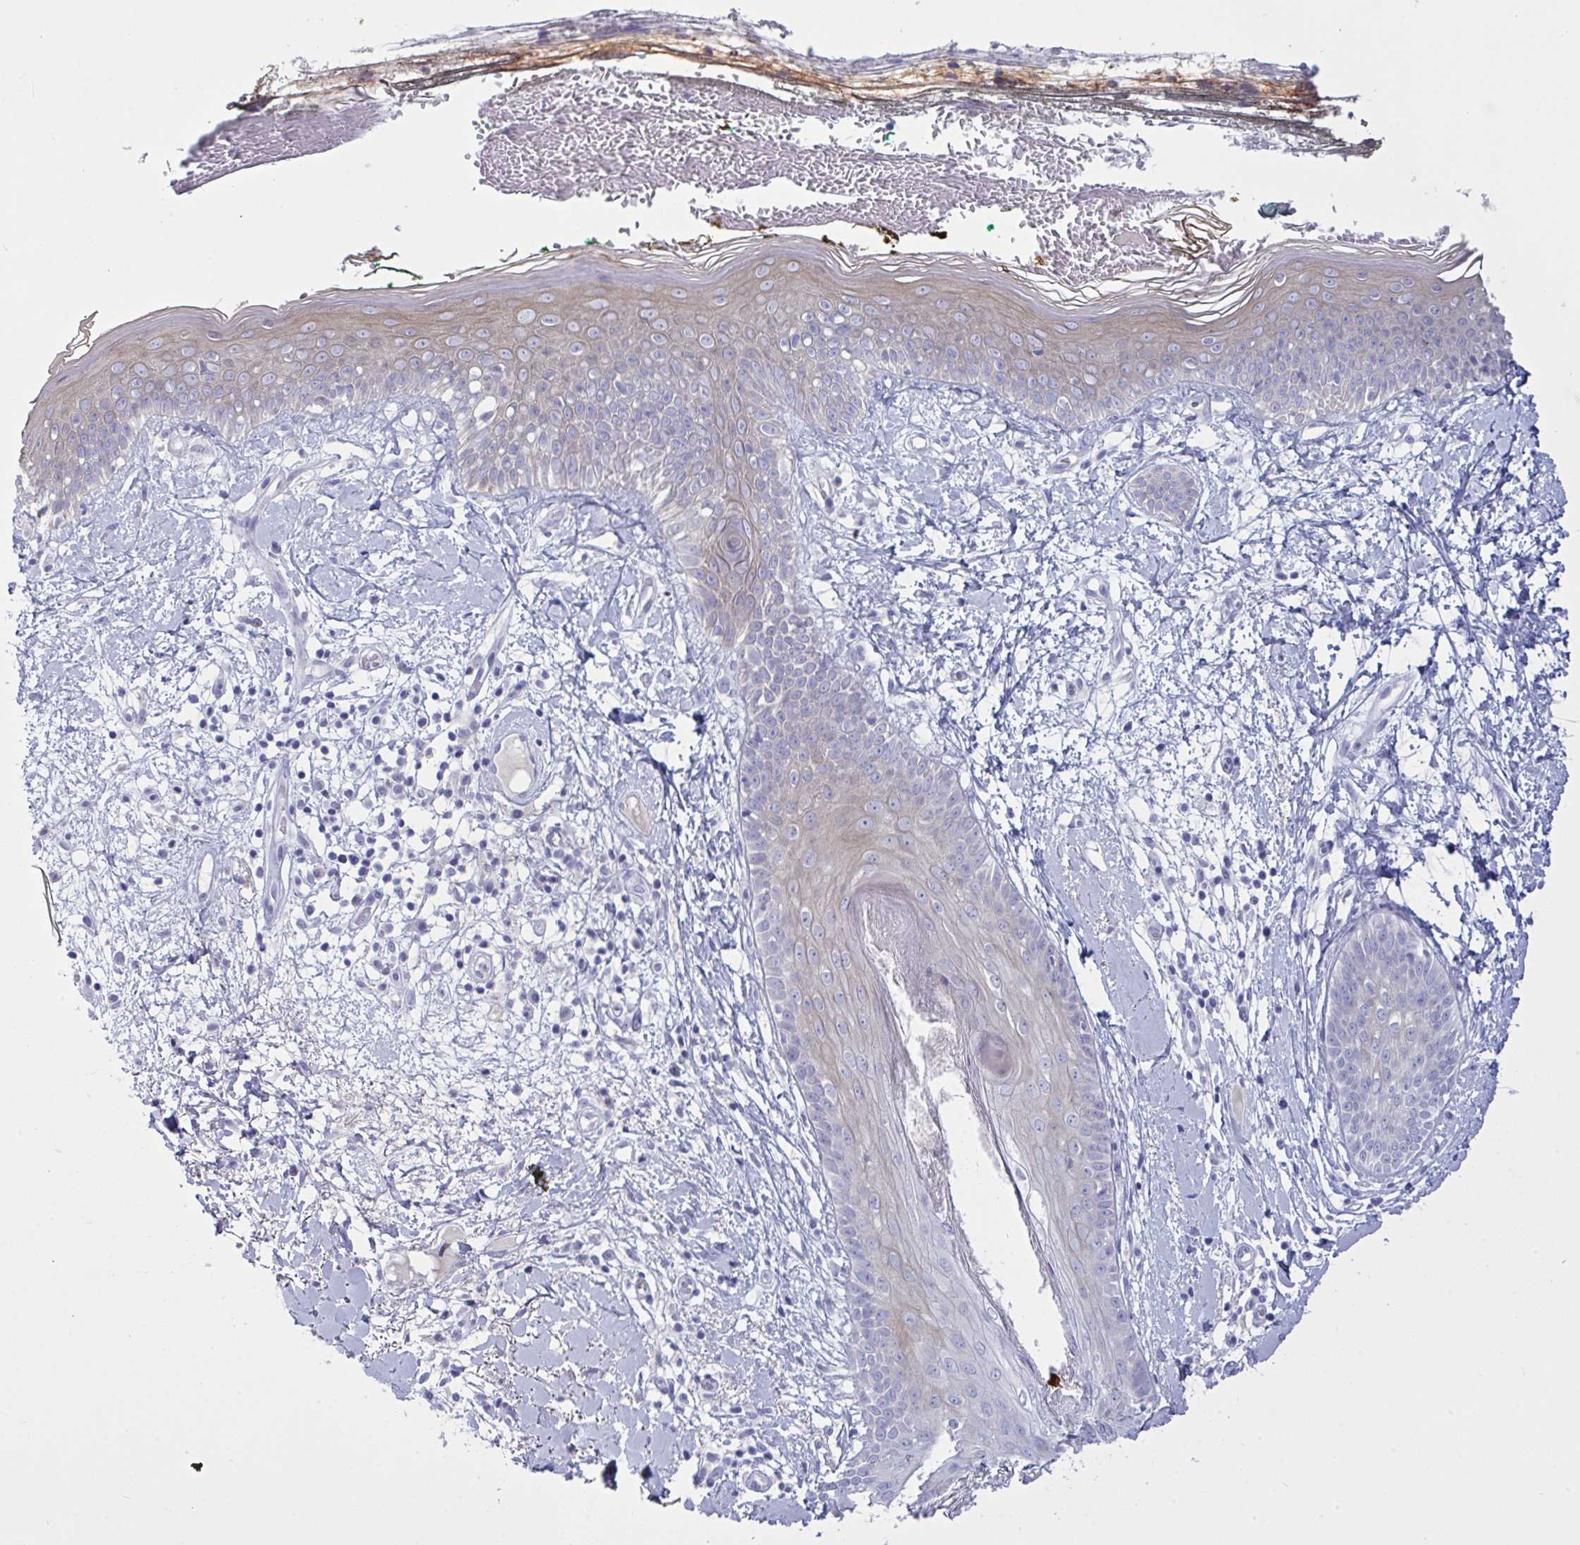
{"staining": {"intensity": "negative", "quantity": "none", "location": "none"}, "tissue": "skin", "cell_type": "Fibroblasts", "image_type": "normal", "snomed": [{"axis": "morphology", "description": "Normal tissue, NOS"}, {"axis": "topography", "description": "Skin"}], "caption": "IHC image of normal human skin stained for a protein (brown), which shows no staining in fibroblasts. (DAB (3,3'-diaminobenzidine) immunohistochemistry (IHC) visualized using brightfield microscopy, high magnification).", "gene": "TENT5D", "patient": {"sex": "female", "age": 34}}